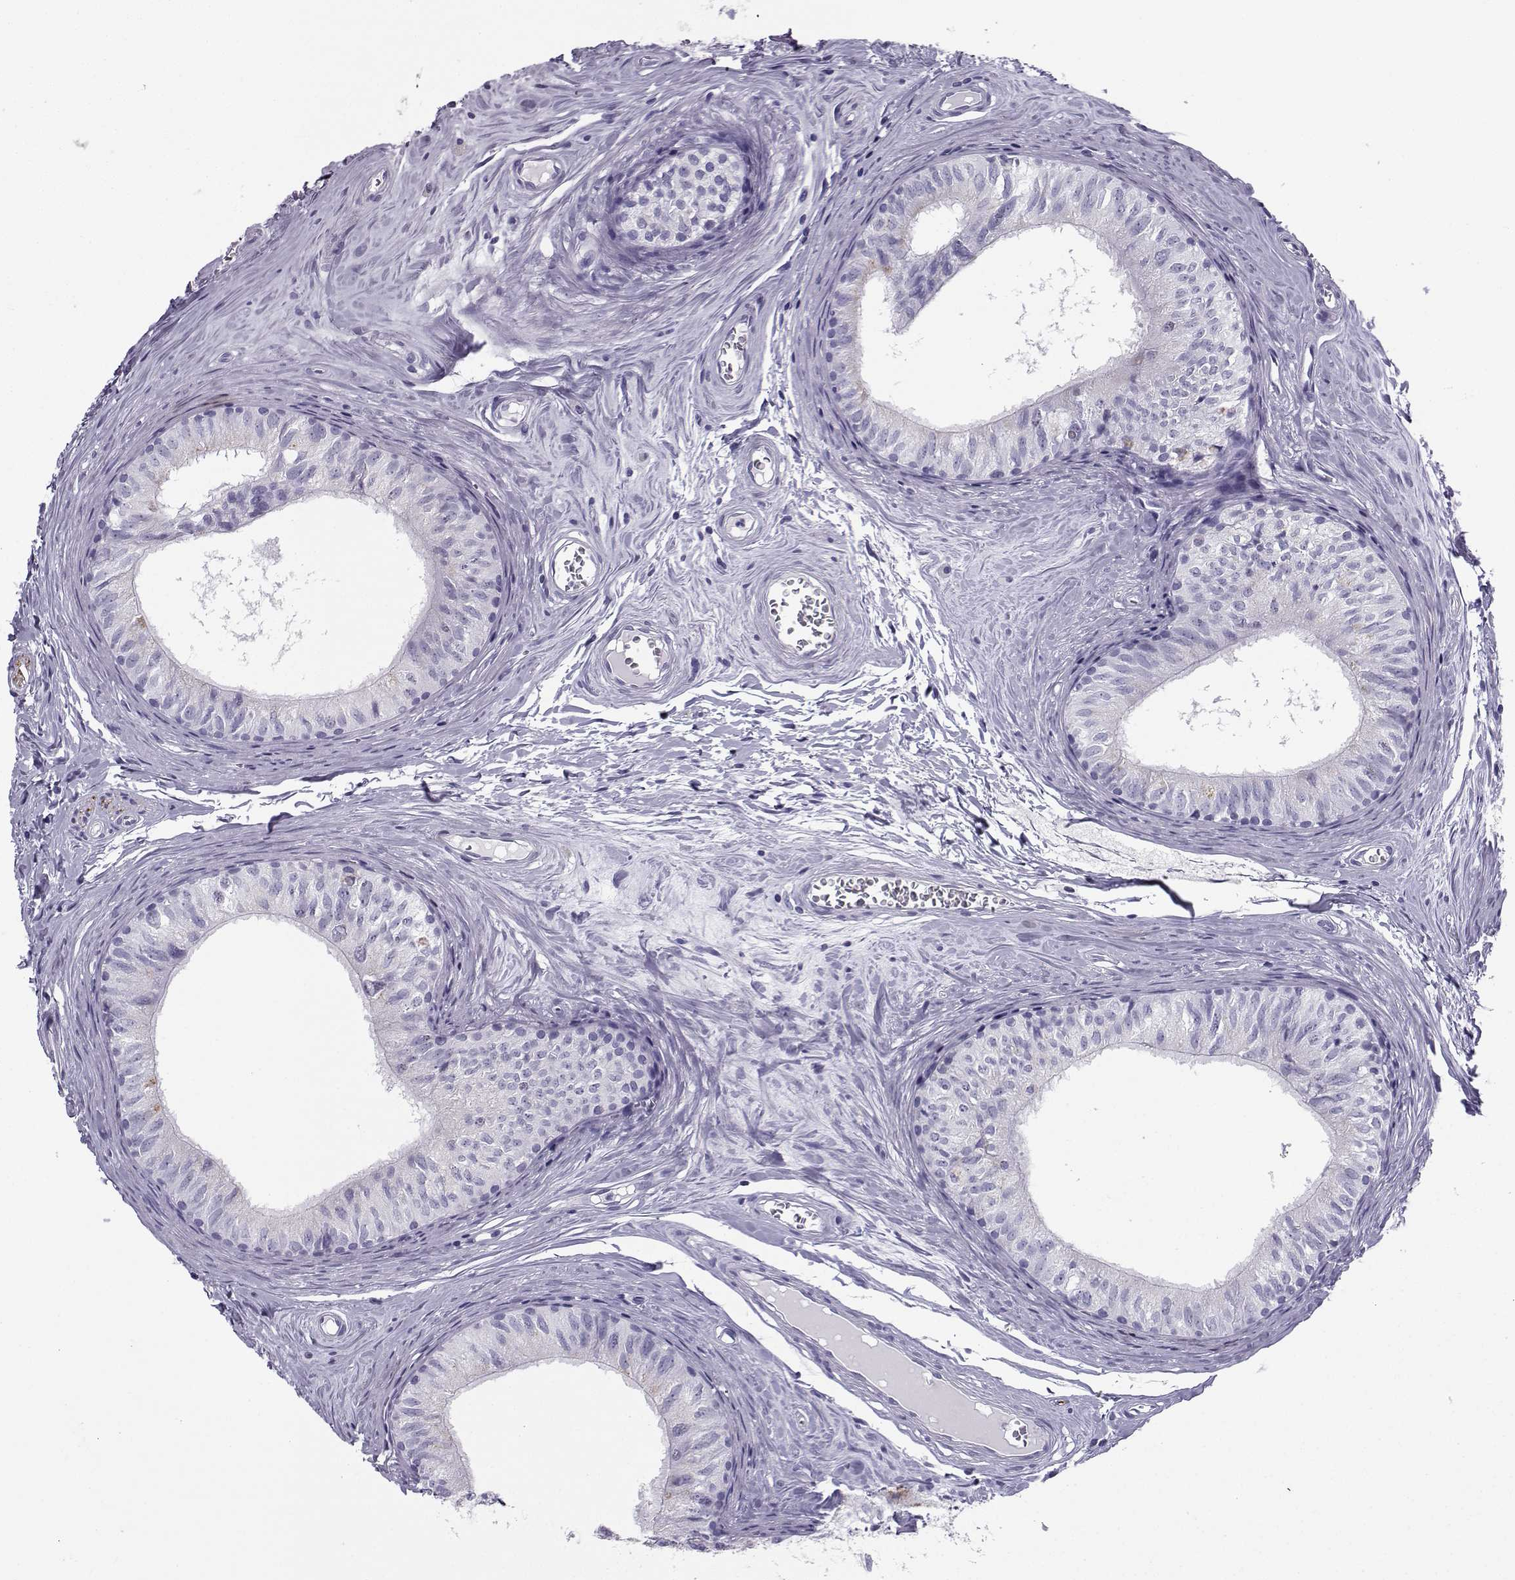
{"staining": {"intensity": "negative", "quantity": "none", "location": "none"}, "tissue": "epididymis", "cell_type": "Glandular cells", "image_type": "normal", "snomed": [{"axis": "morphology", "description": "Normal tissue, NOS"}, {"axis": "topography", "description": "Epididymis"}], "caption": "Glandular cells show no significant protein staining in normal epididymis.", "gene": "NEFL", "patient": {"sex": "male", "age": 52}}